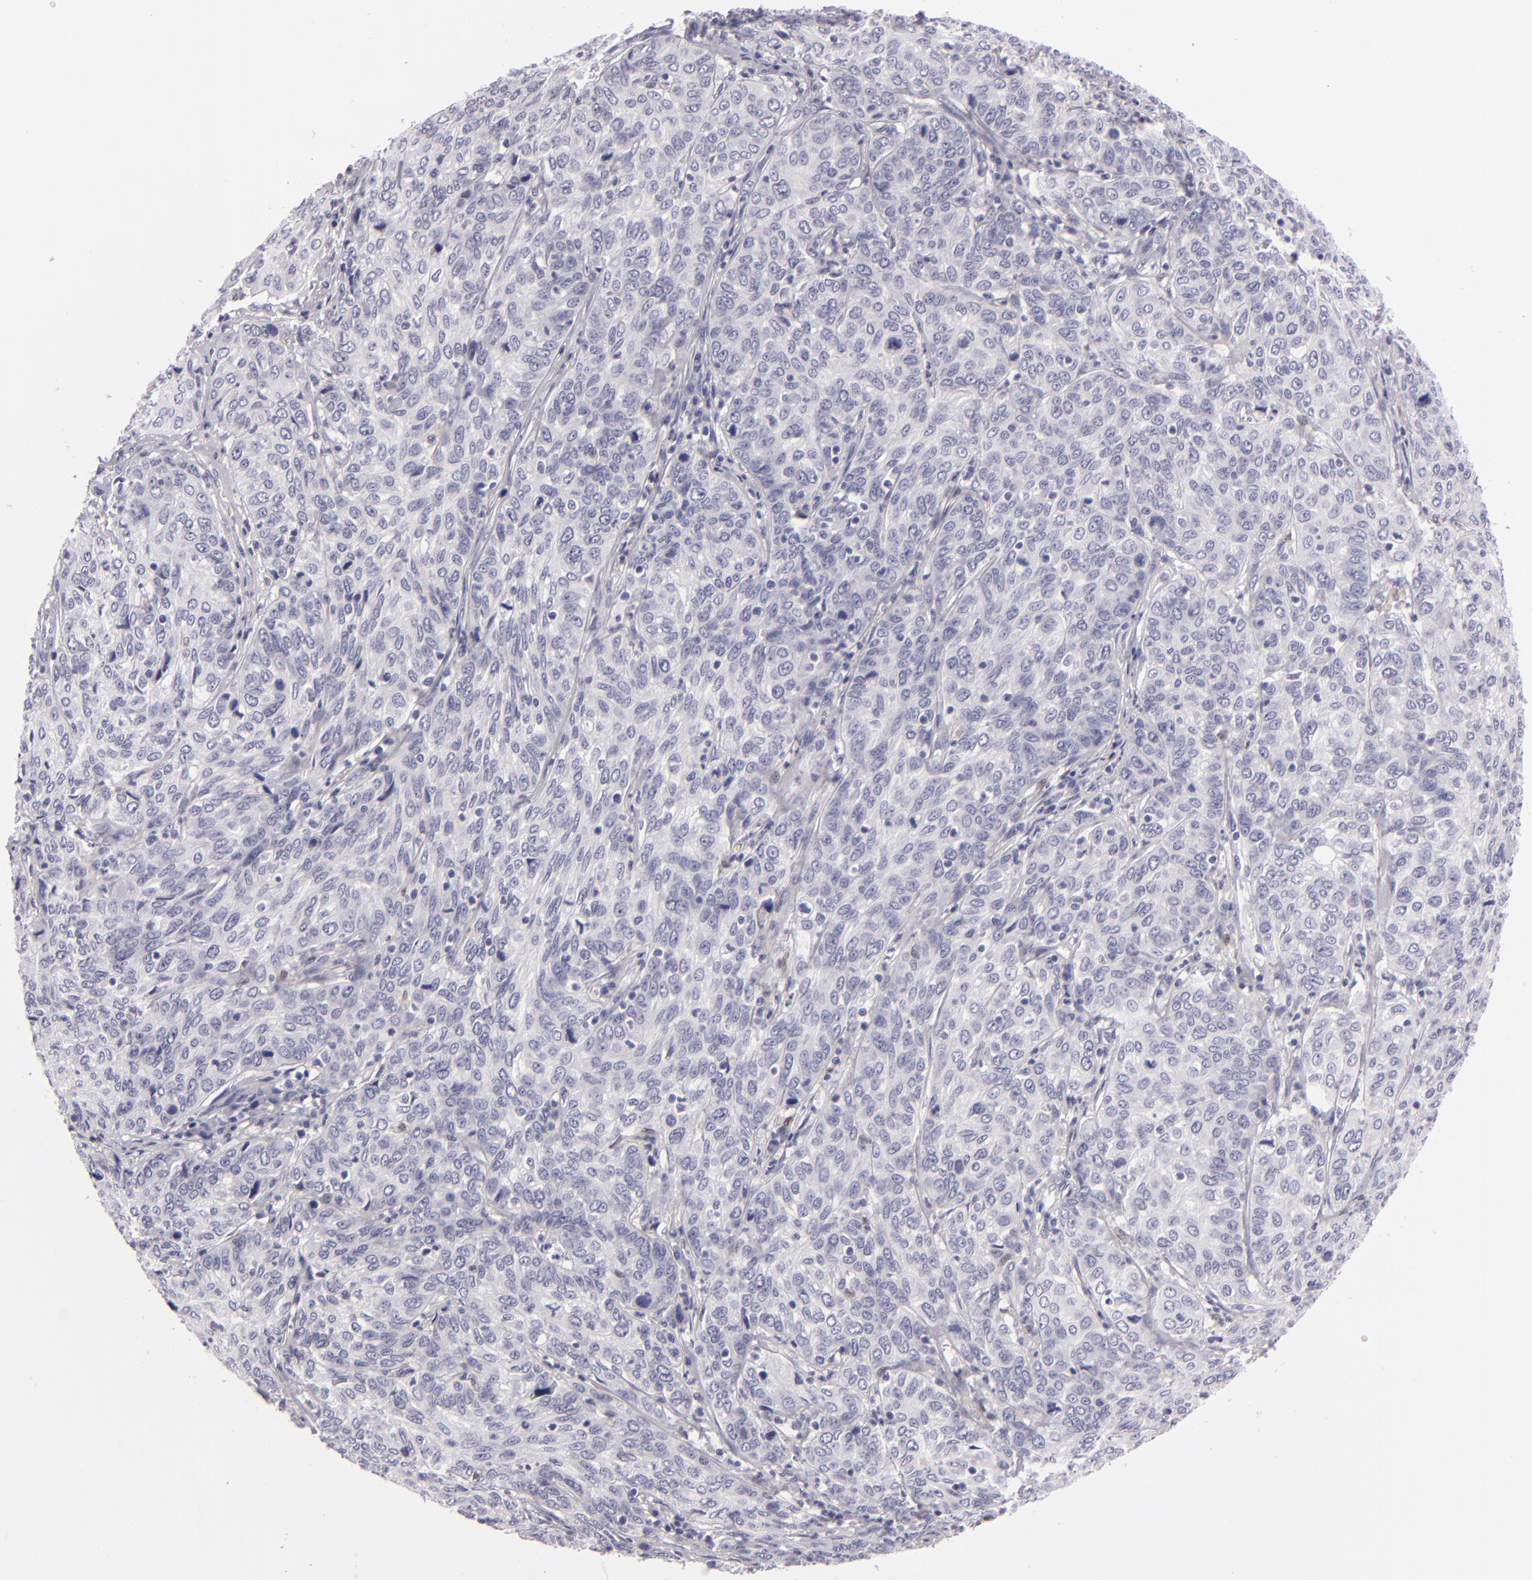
{"staining": {"intensity": "negative", "quantity": "none", "location": "none"}, "tissue": "cervical cancer", "cell_type": "Tumor cells", "image_type": "cancer", "snomed": [{"axis": "morphology", "description": "Squamous cell carcinoma, NOS"}, {"axis": "topography", "description": "Cervix"}], "caption": "High magnification brightfield microscopy of cervical squamous cell carcinoma stained with DAB (3,3'-diaminobenzidine) (brown) and counterstained with hematoxylin (blue): tumor cells show no significant staining. The staining was performed using DAB to visualize the protein expression in brown, while the nuclei were stained in blue with hematoxylin (Magnification: 20x).", "gene": "F13A1", "patient": {"sex": "female", "age": 38}}